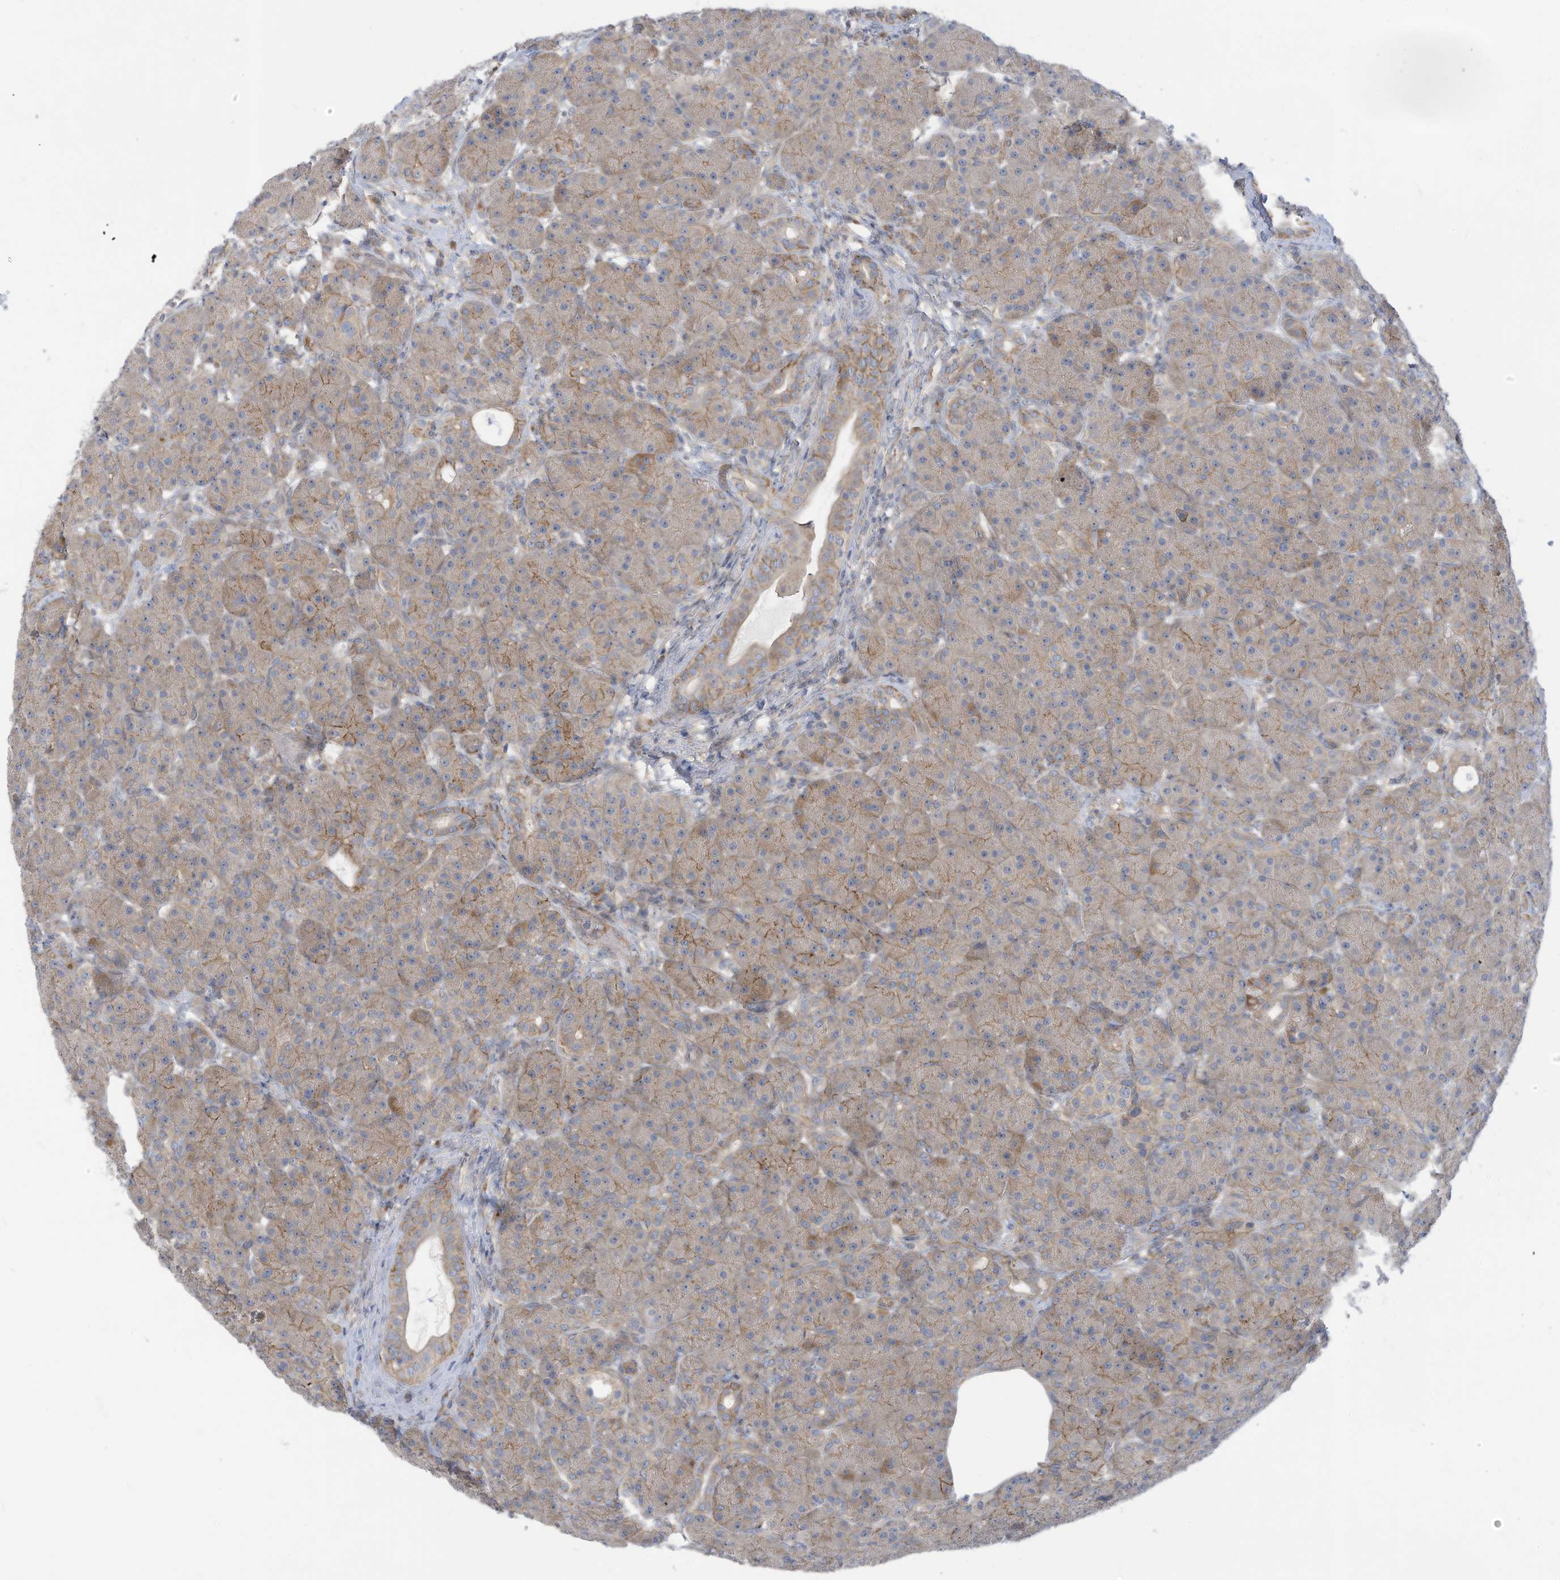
{"staining": {"intensity": "moderate", "quantity": "25%-75%", "location": "cytoplasmic/membranous"}, "tissue": "pancreas", "cell_type": "Exocrine glandular cells", "image_type": "normal", "snomed": [{"axis": "morphology", "description": "Normal tissue, NOS"}, {"axis": "topography", "description": "Pancreas"}], "caption": "Immunohistochemical staining of unremarkable pancreas reveals moderate cytoplasmic/membranous protein positivity in approximately 25%-75% of exocrine glandular cells. Nuclei are stained in blue.", "gene": "ADAT2", "patient": {"sex": "male", "age": 63}}